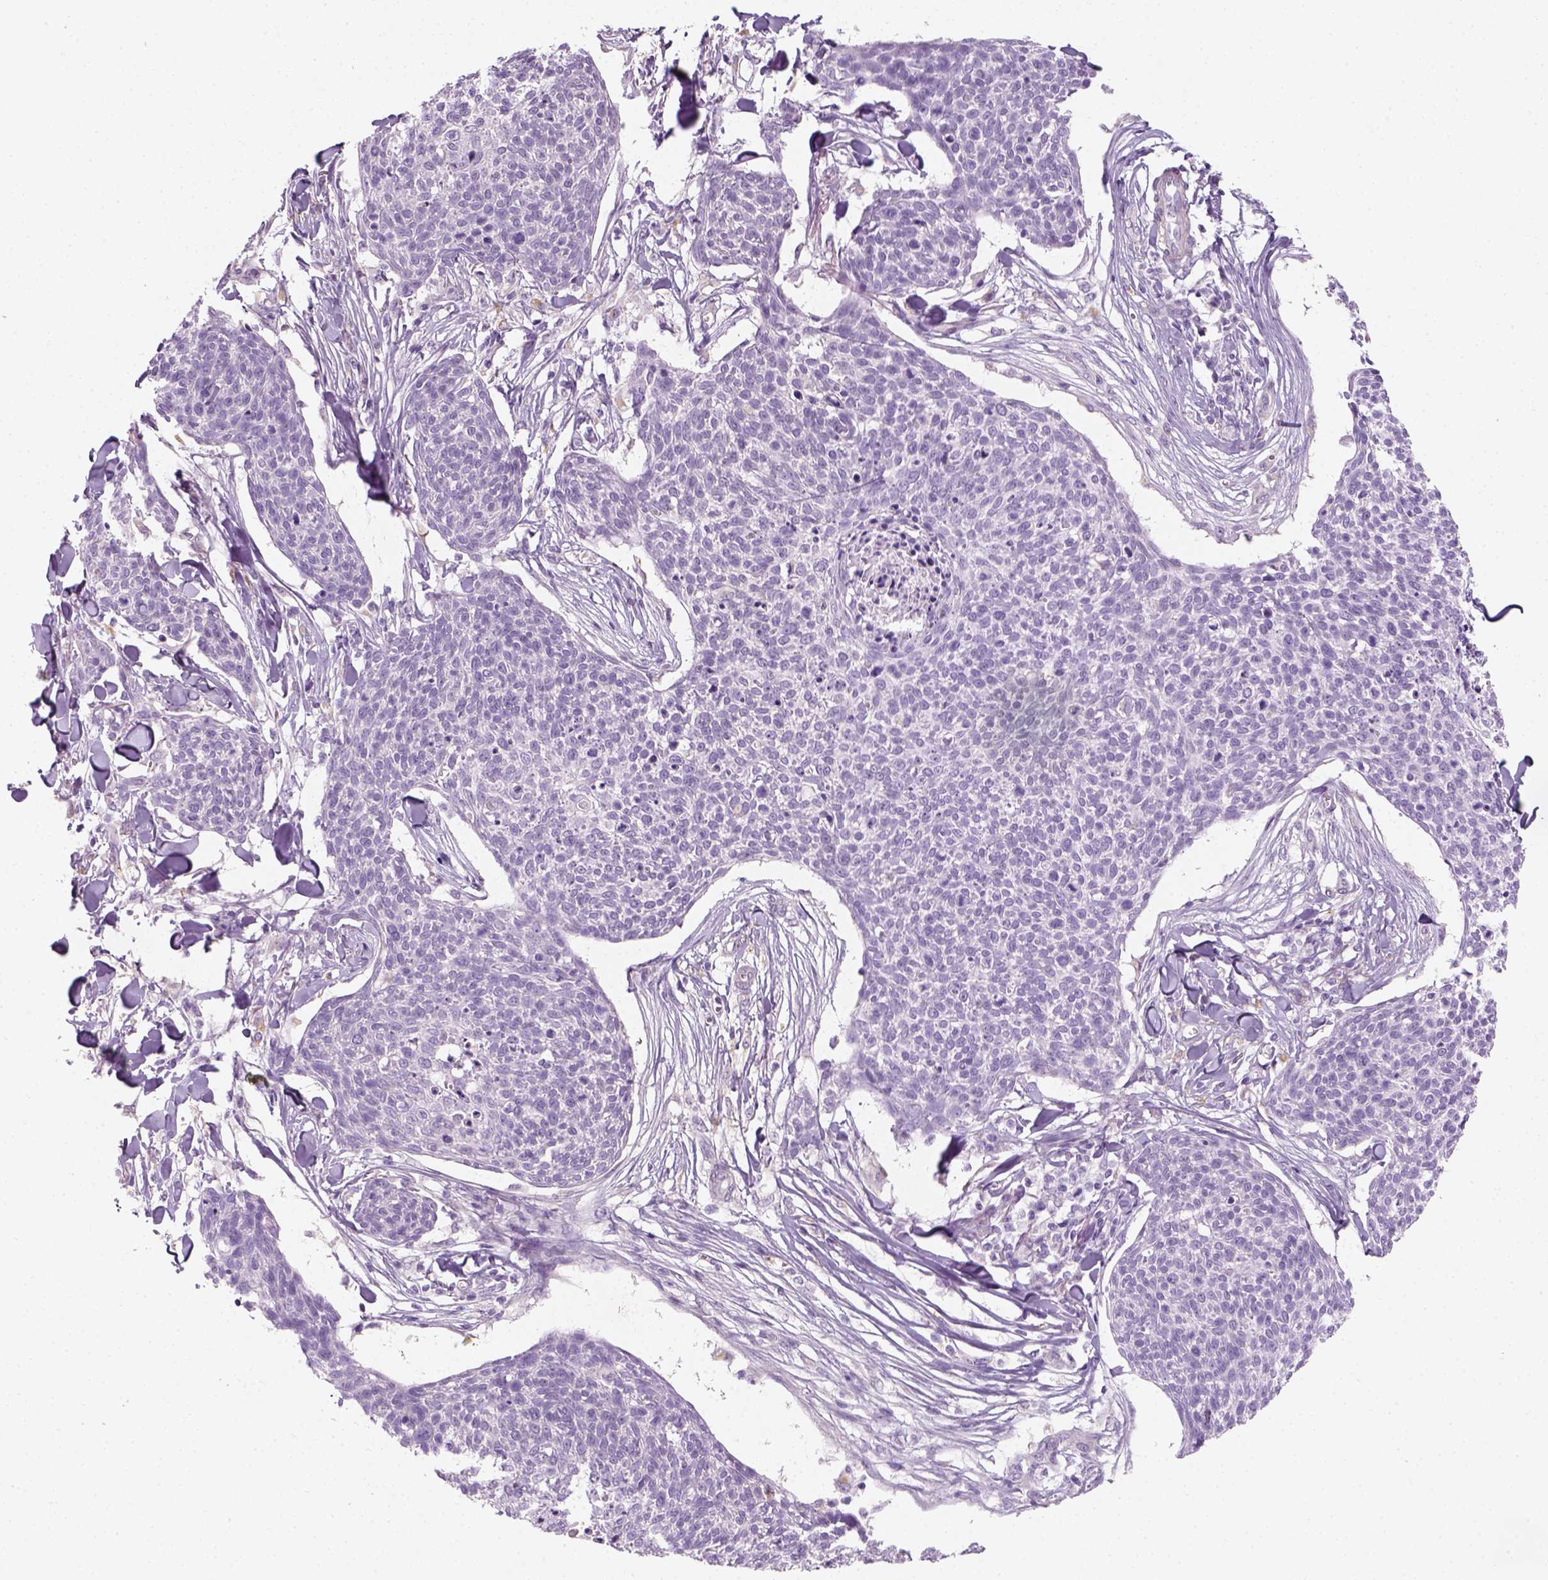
{"staining": {"intensity": "negative", "quantity": "none", "location": "none"}, "tissue": "skin cancer", "cell_type": "Tumor cells", "image_type": "cancer", "snomed": [{"axis": "morphology", "description": "Squamous cell carcinoma, NOS"}, {"axis": "topography", "description": "Skin"}, {"axis": "topography", "description": "Vulva"}], "caption": "An image of skin cancer (squamous cell carcinoma) stained for a protein shows no brown staining in tumor cells. (DAB immunohistochemistry visualized using brightfield microscopy, high magnification).", "gene": "FAM163B", "patient": {"sex": "female", "age": 75}}